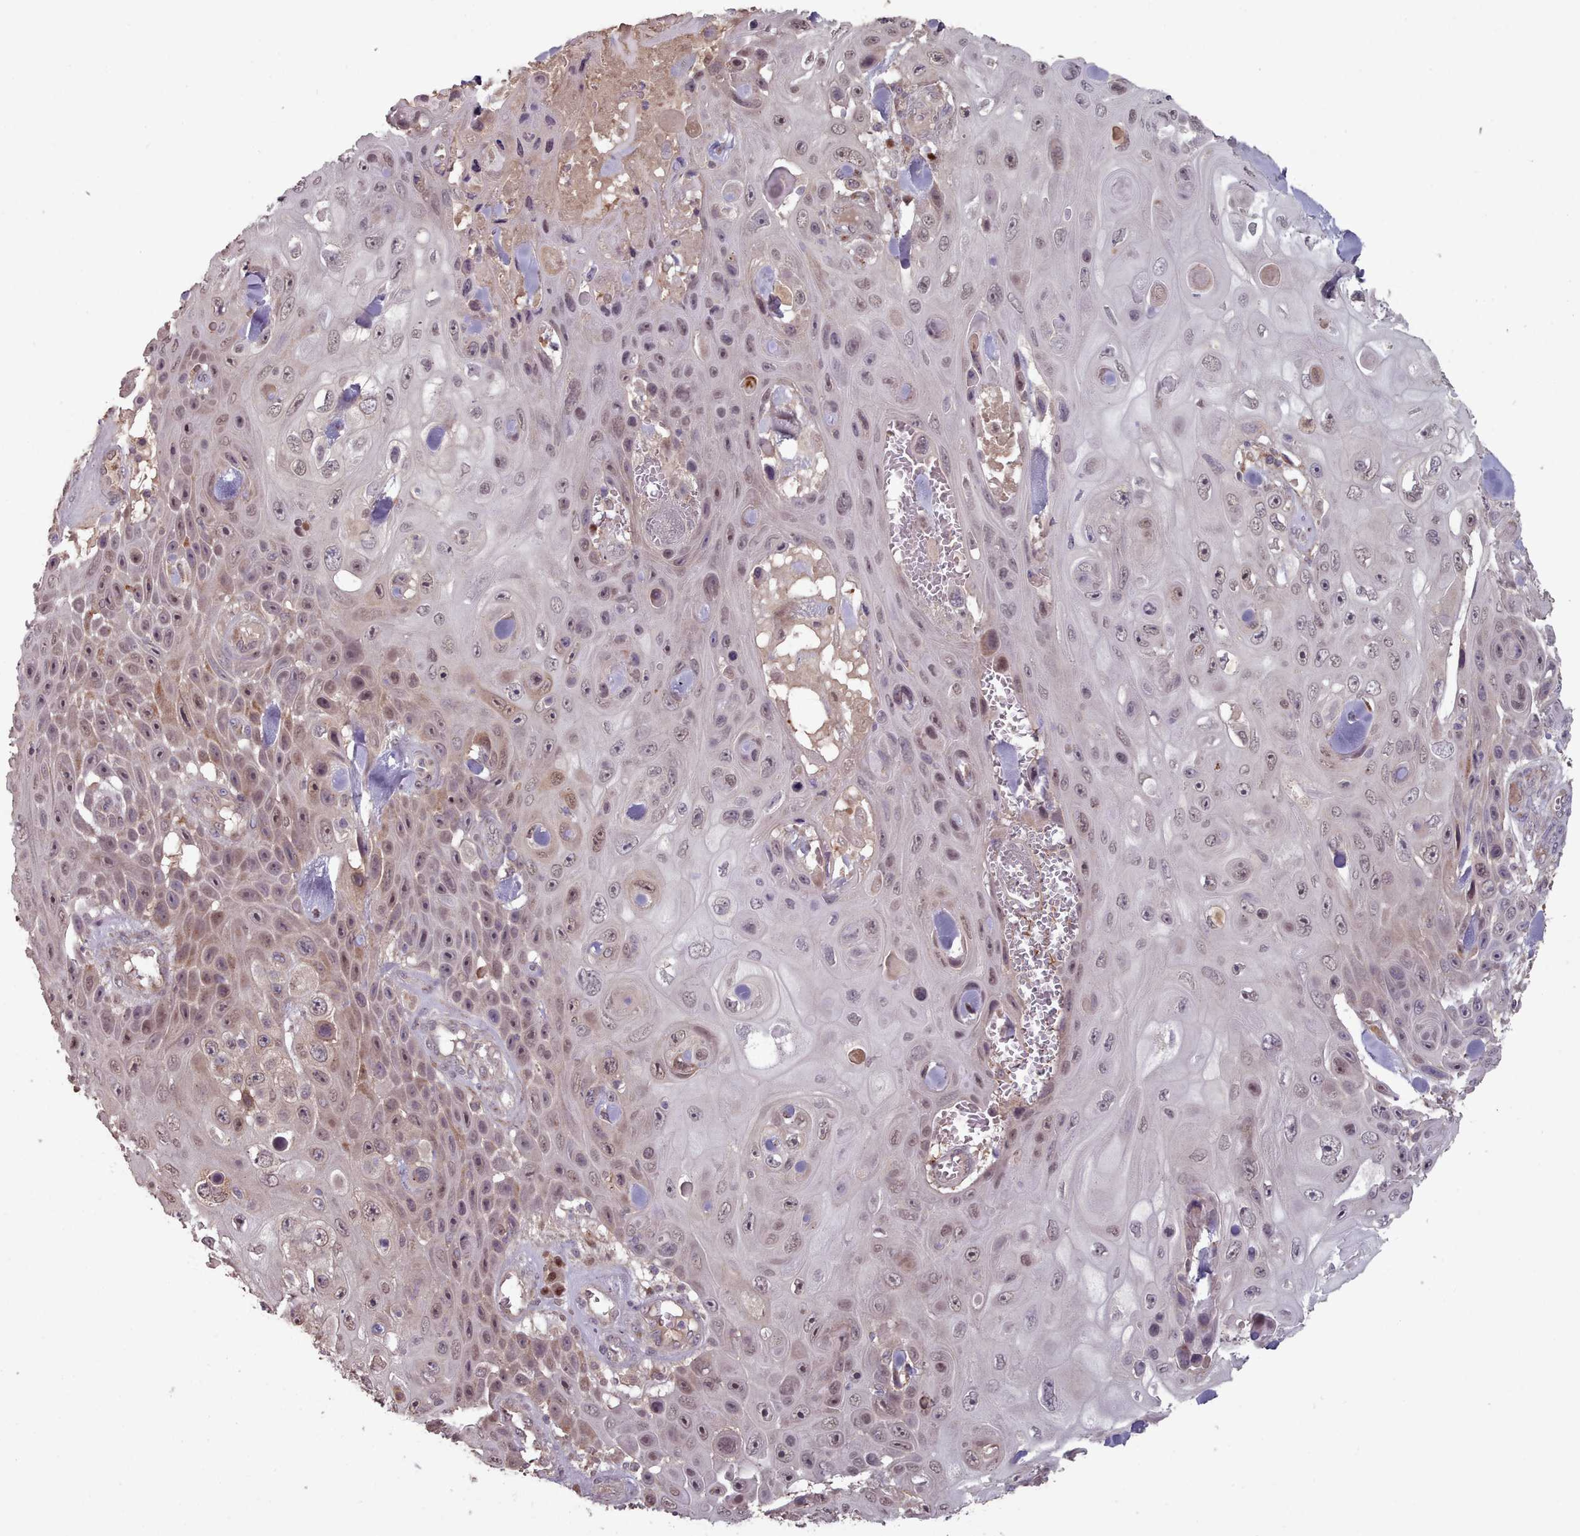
{"staining": {"intensity": "moderate", "quantity": "25%-75%", "location": "cytoplasmic/membranous,nuclear"}, "tissue": "skin cancer", "cell_type": "Tumor cells", "image_type": "cancer", "snomed": [{"axis": "morphology", "description": "Squamous cell carcinoma, NOS"}, {"axis": "topography", "description": "Skin"}], "caption": "Immunohistochemical staining of human skin squamous cell carcinoma exhibits medium levels of moderate cytoplasmic/membranous and nuclear protein staining in about 25%-75% of tumor cells.", "gene": "ERCC6L", "patient": {"sex": "male", "age": 82}}